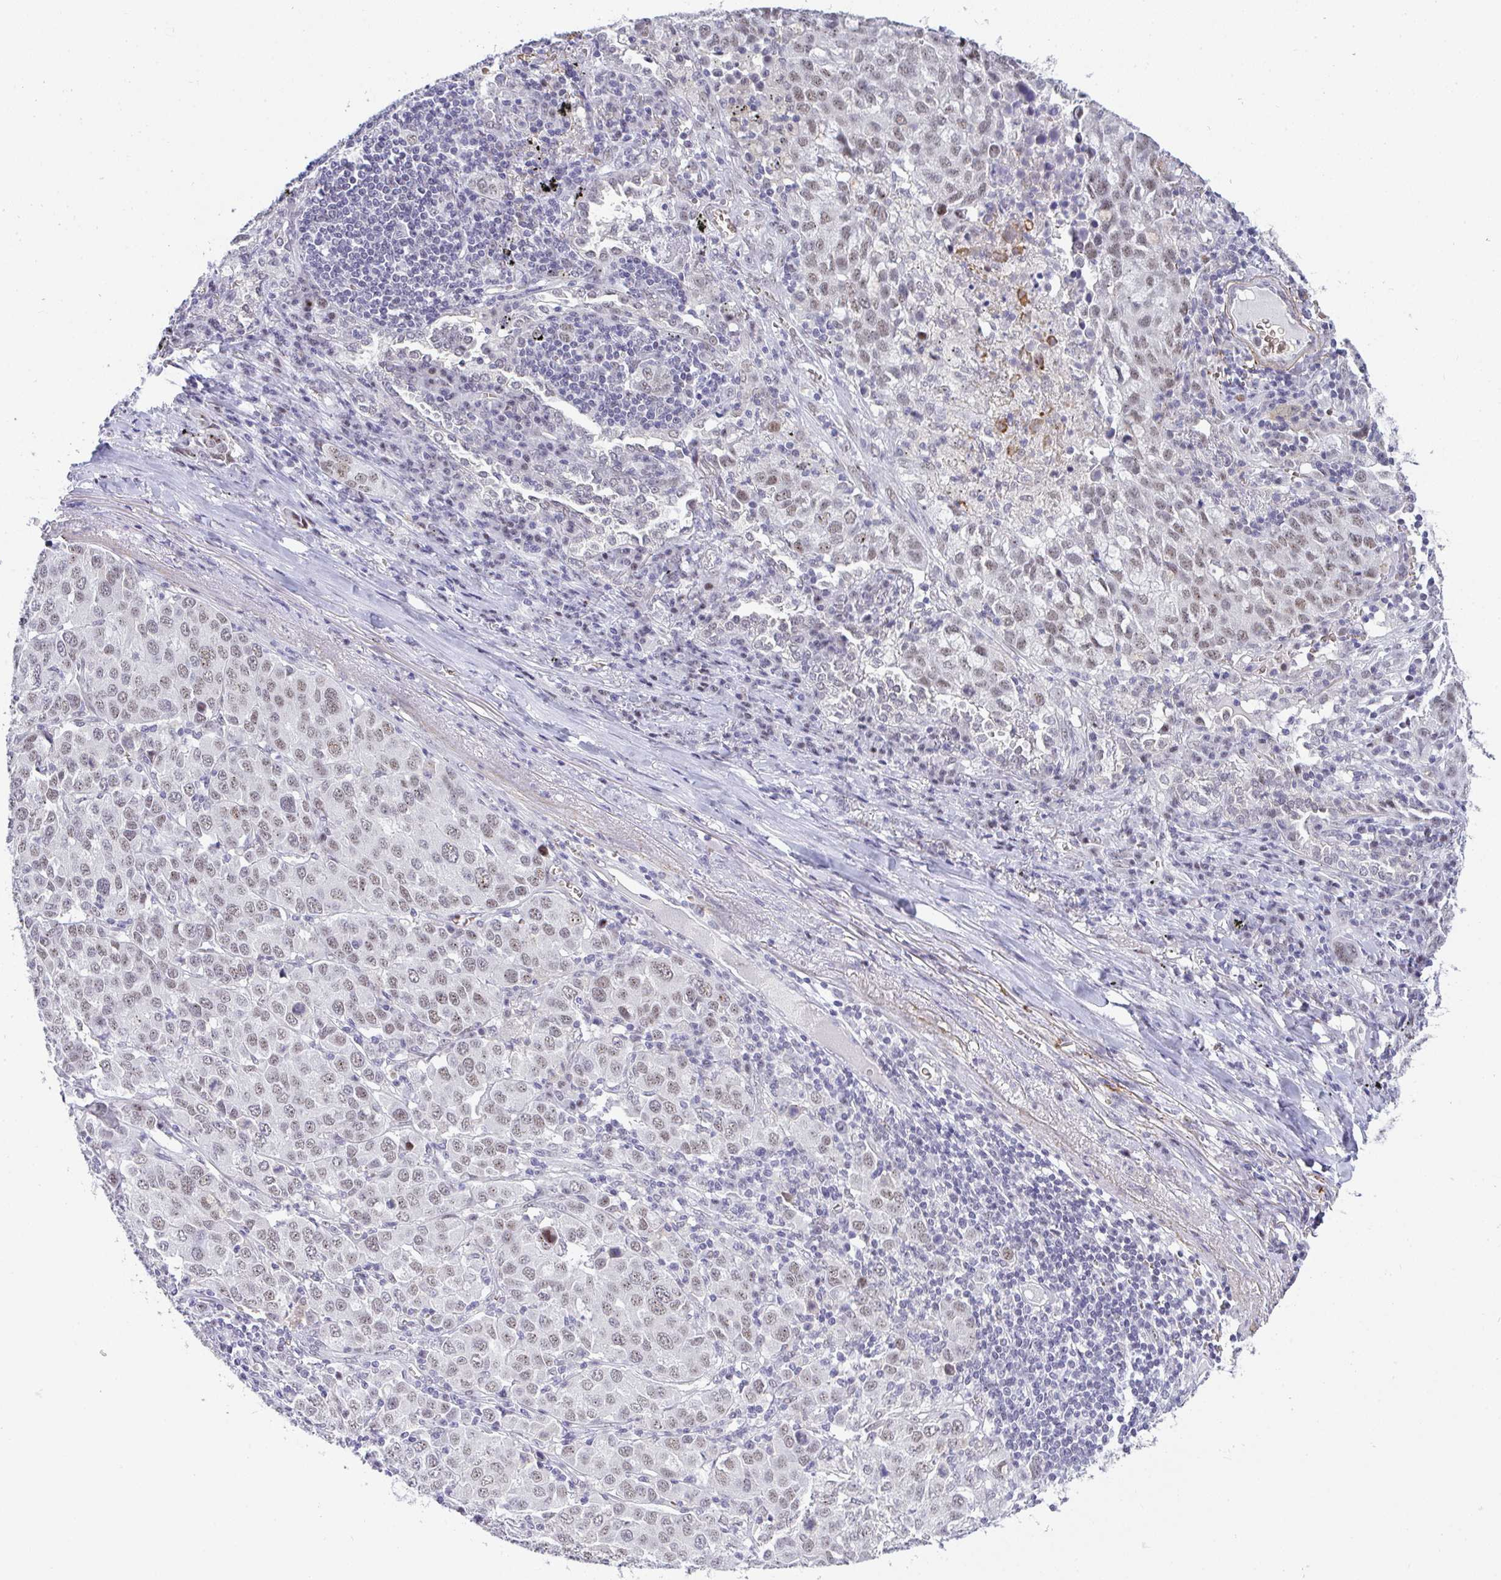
{"staining": {"intensity": "weak", "quantity": "25%-75%", "location": "nuclear"}, "tissue": "lung cancer", "cell_type": "Tumor cells", "image_type": "cancer", "snomed": [{"axis": "morphology", "description": "Adenocarcinoma, NOS"}, {"axis": "morphology", "description": "Adenocarcinoma, metastatic, NOS"}, {"axis": "topography", "description": "Lymph node"}, {"axis": "topography", "description": "Lung"}], "caption": "Protein staining demonstrates weak nuclear positivity in about 25%-75% of tumor cells in lung cancer (adenocarcinoma).", "gene": "TNMD", "patient": {"sex": "female", "age": 65}}